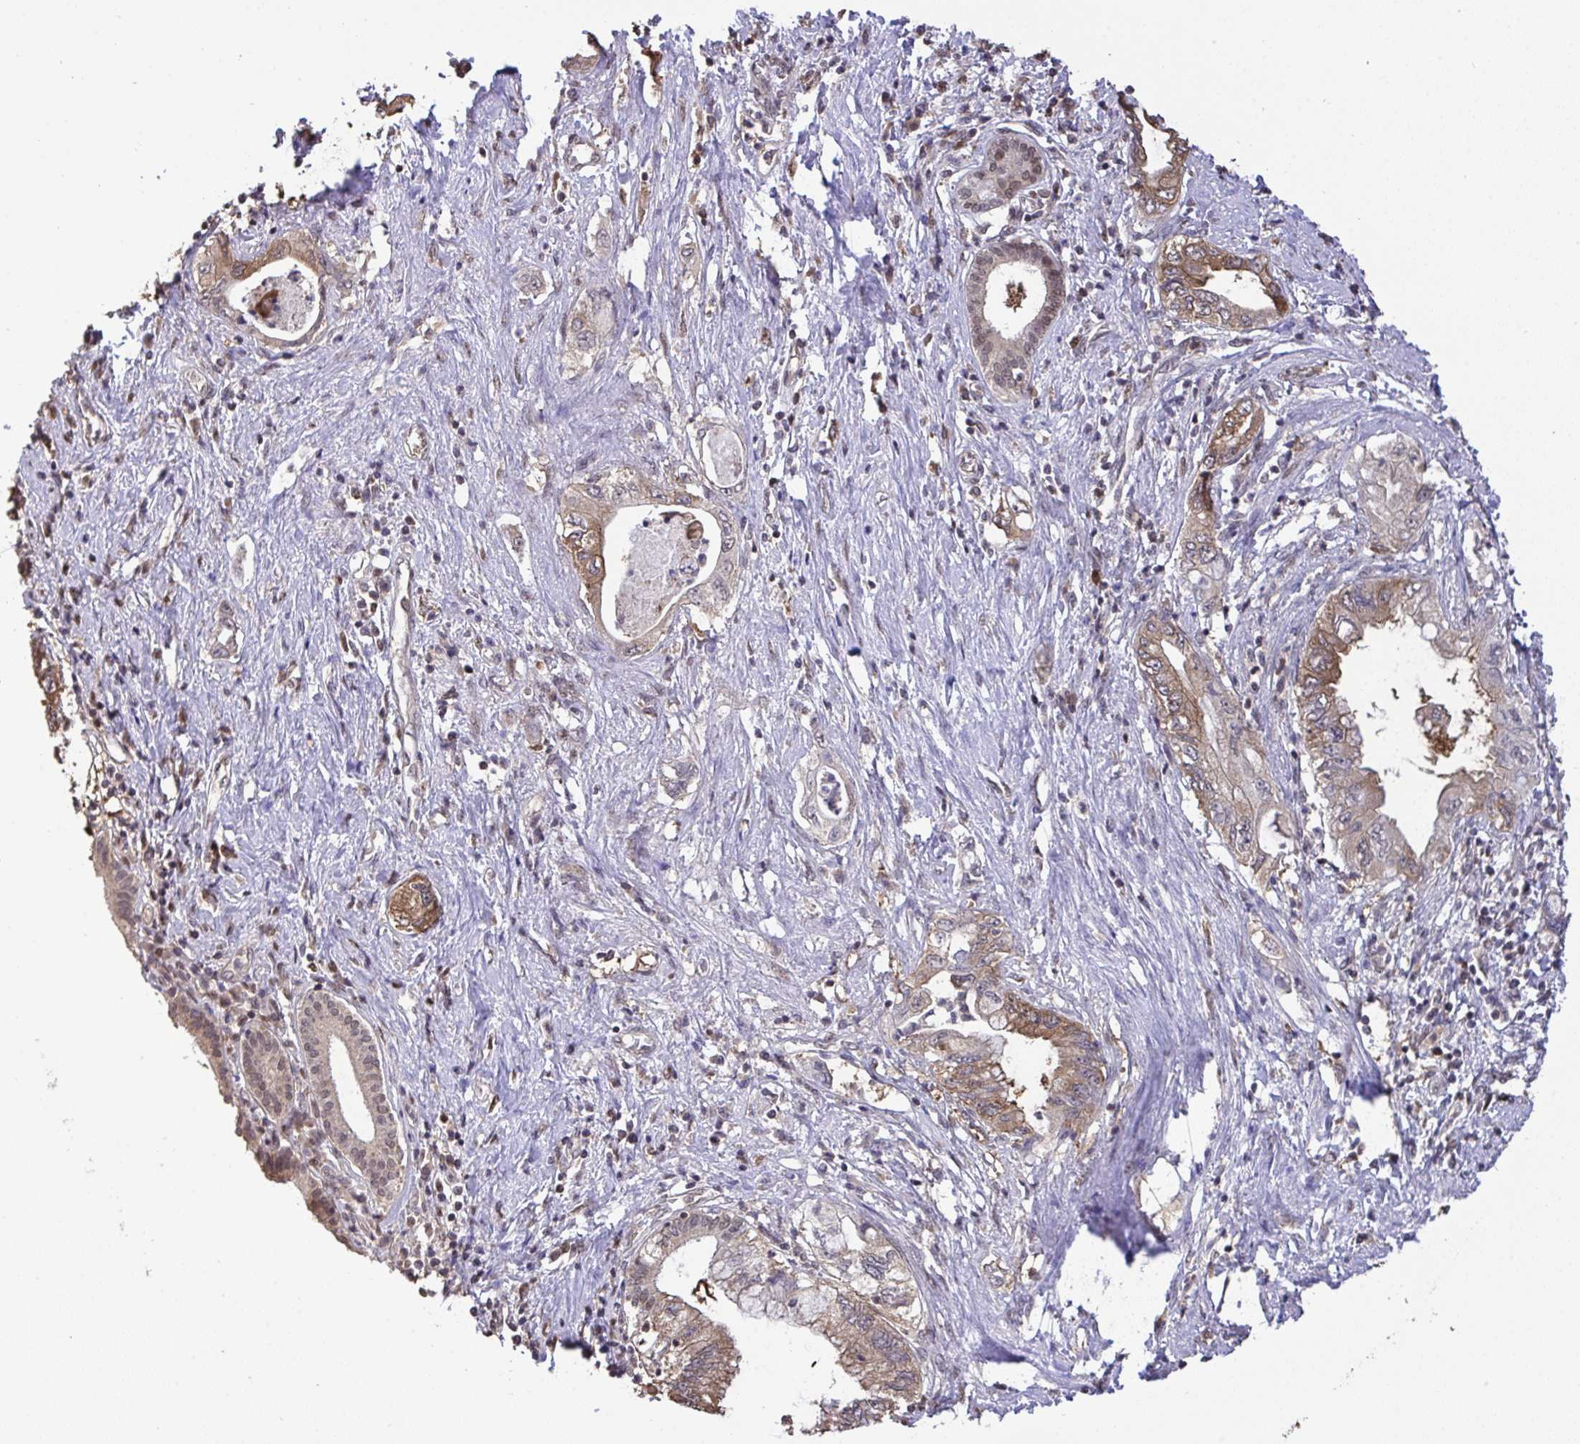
{"staining": {"intensity": "moderate", "quantity": "25%-75%", "location": "cytoplasmic/membranous,nuclear"}, "tissue": "pancreatic cancer", "cell_type": "Tumor cells", "image_type": "cancer", "snomed": [{"axis": "morphology", "description": "Adenocarcinoma, NOS"}, {"axis": "topography", "description": "Pancreas"}], "caption": "Protein staining of pancreatic cancer tissue exhibits moderate cytoplasmic/membranous and nuclear expression in about 25%-75% of tumor cells.", "gene": "C12orf57", "patient": {"sex": "female", "age": 73}}